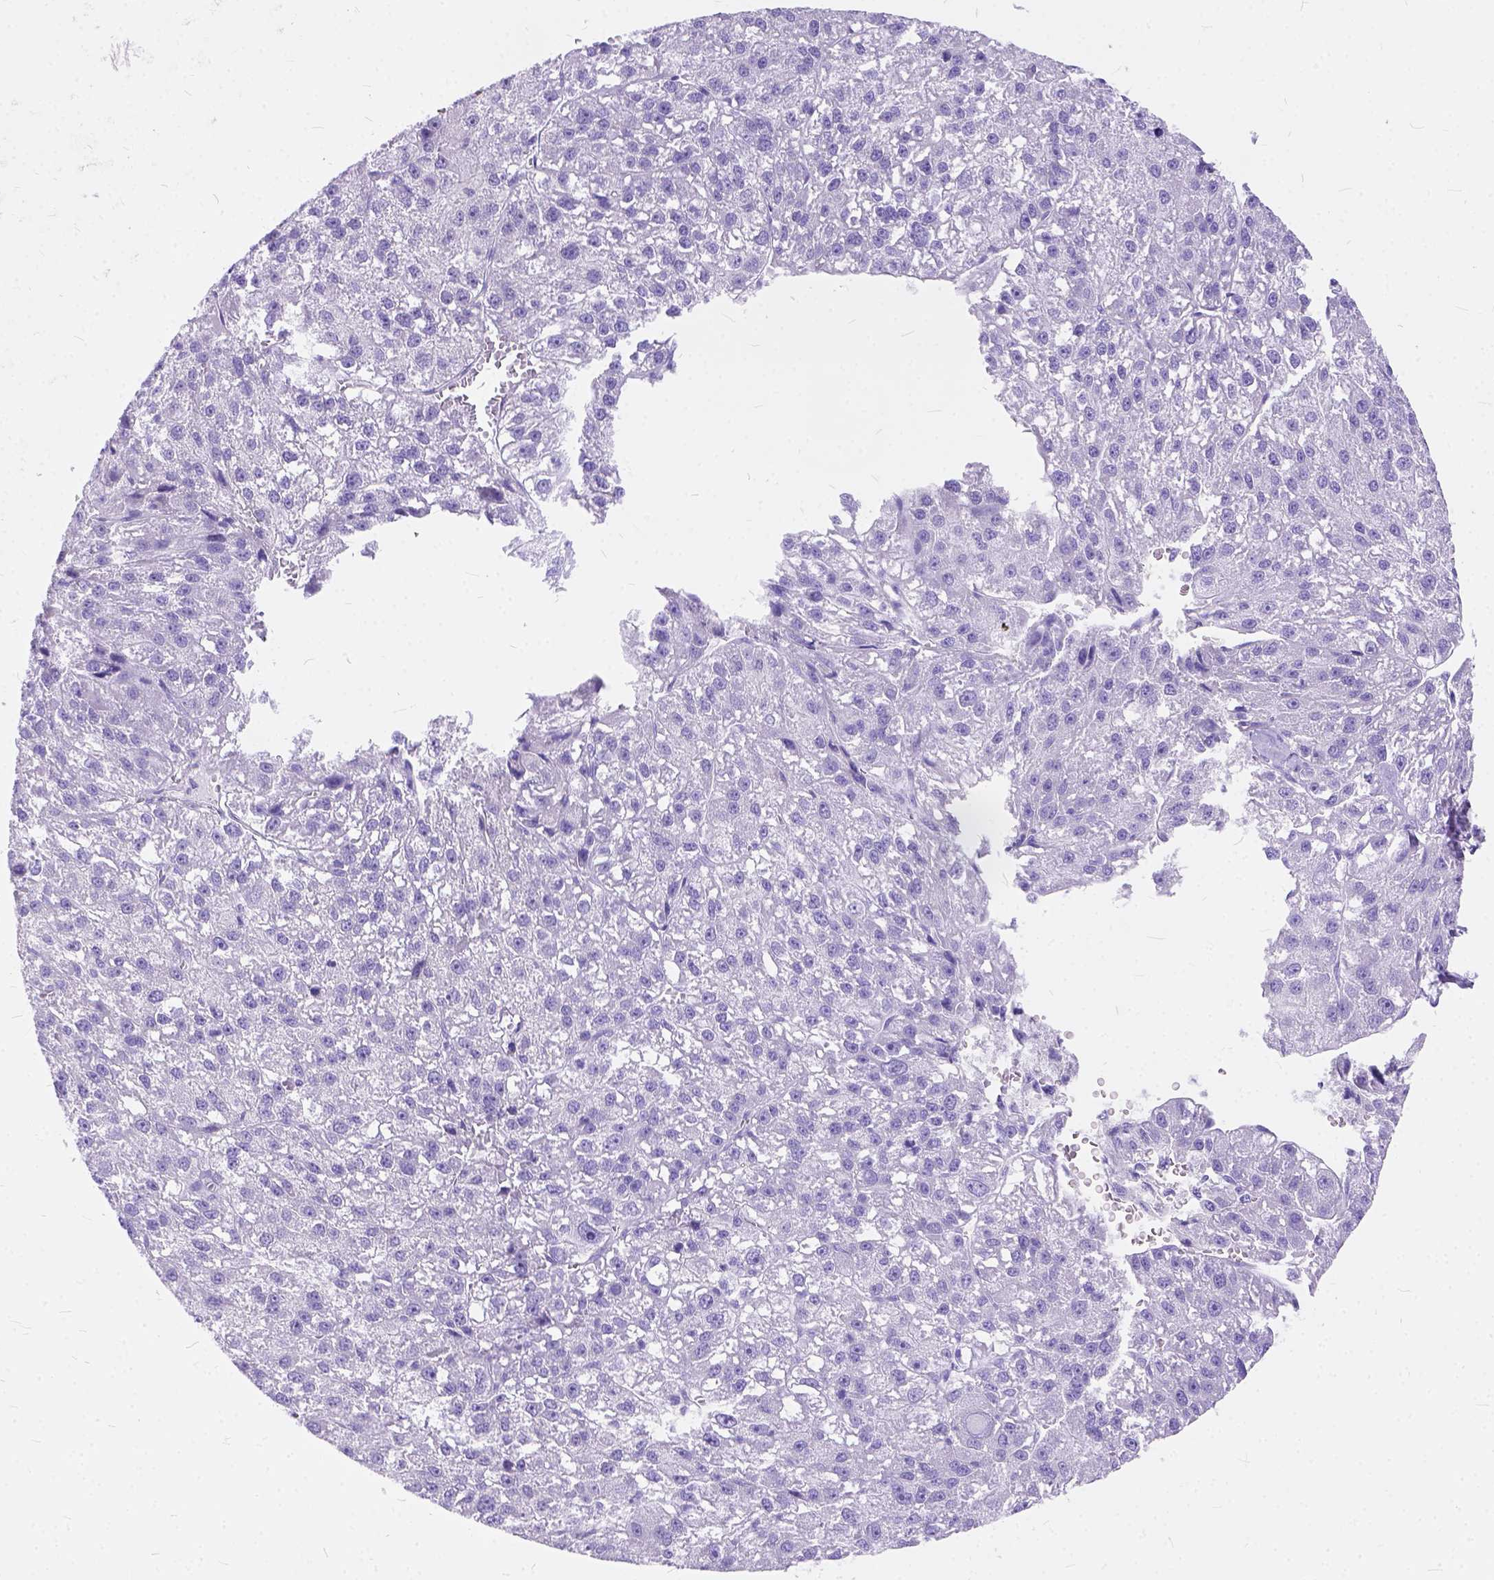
{"staining": {"intensity": "negative", "quantity": "none", "location": "none"}, "tissue": "liver cancer", "cell_type": "Tumor cells", "image_type": "cancer", "snomed": [{"axis": "morphology", "description": "Carcinoma, Hepatocellular, NOS"}, {"axis": "topography", "description": "Liver"}], "caption": "The micrograph reveals no staining of tumor cells in liver cancer (hepatocellular carcinoma).", "gene": "C1QTNF3", "patient": {"sex": "female", "age": 70}}